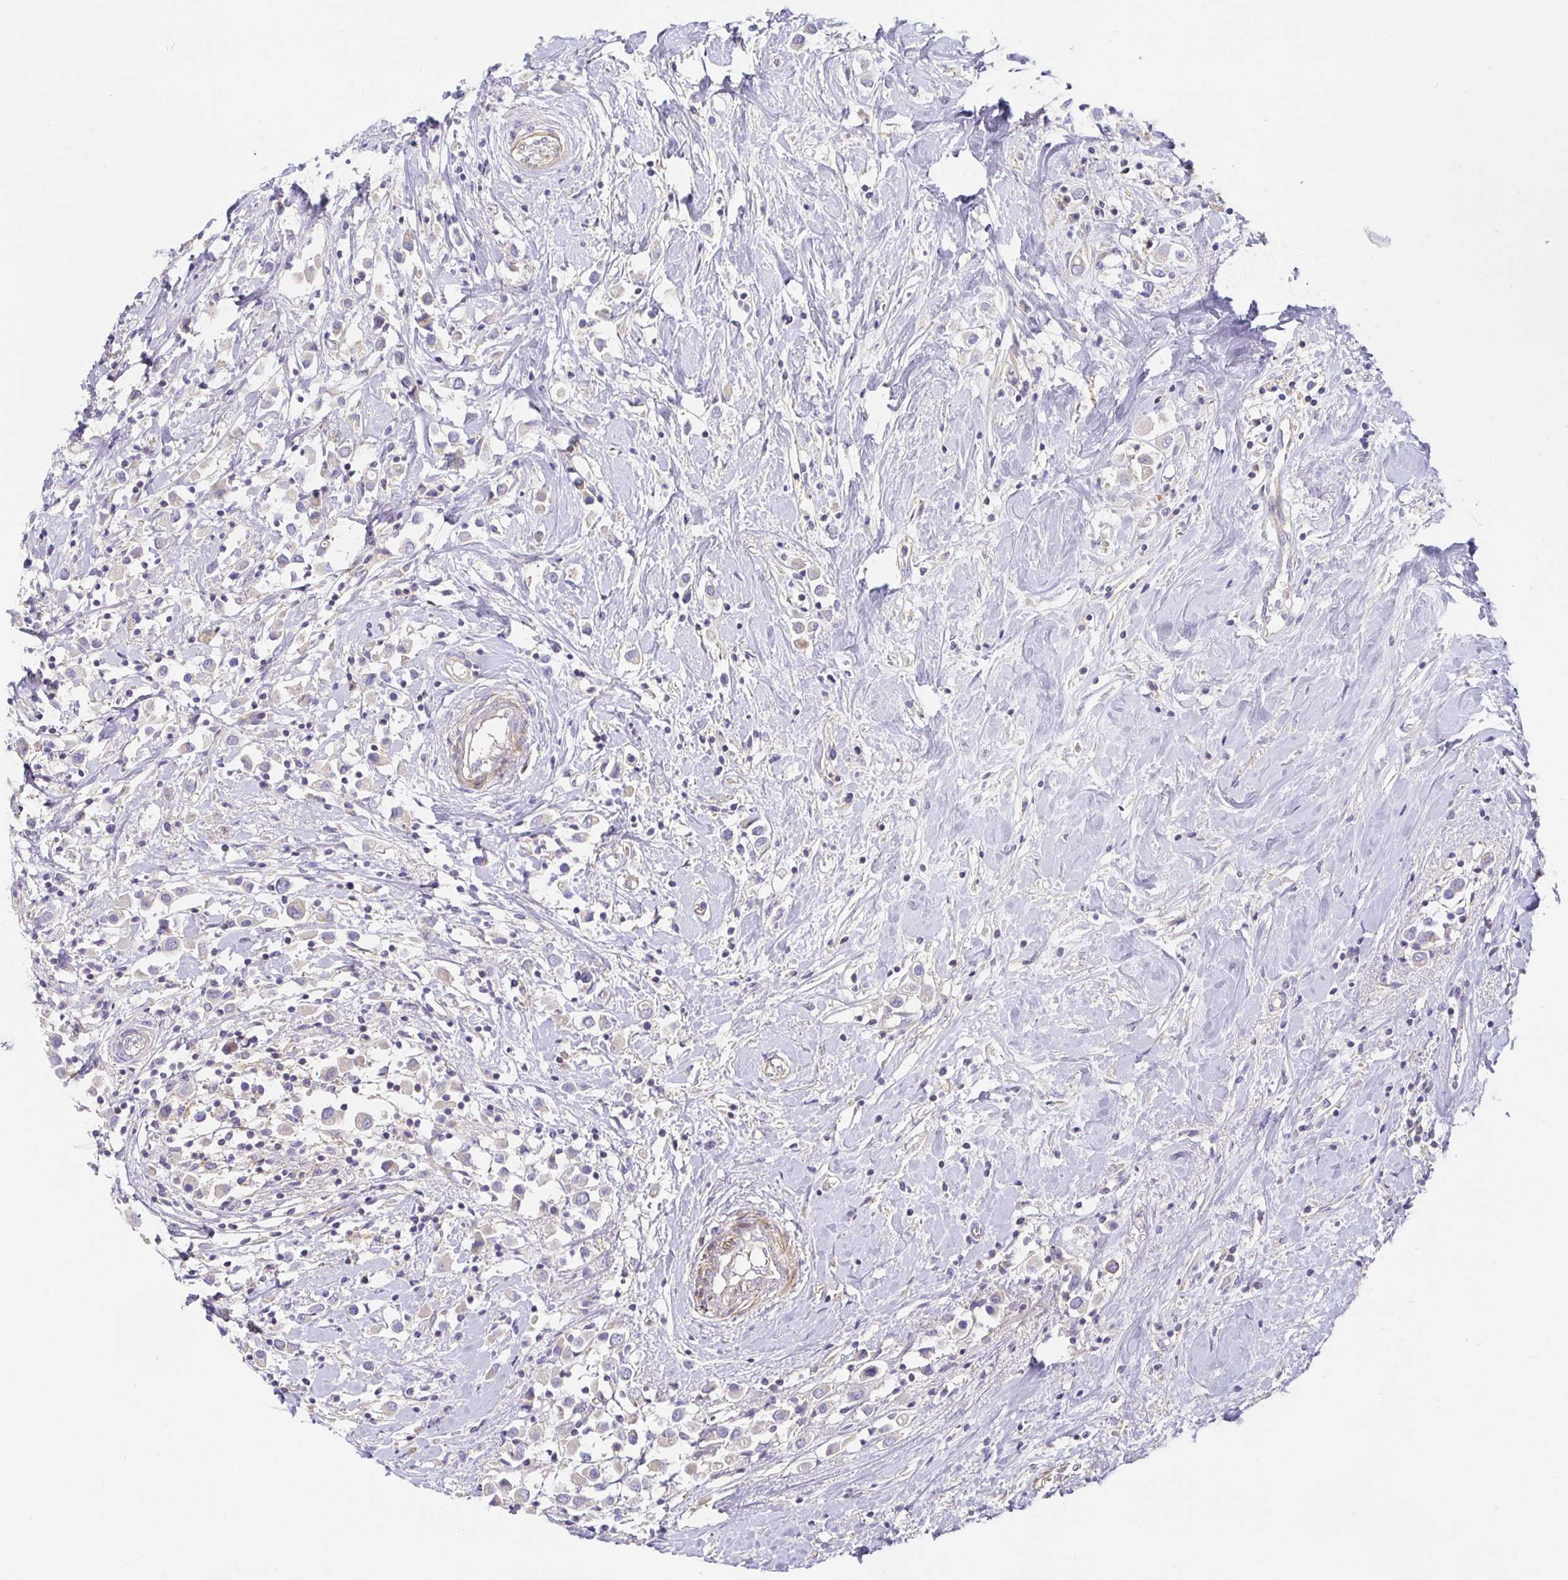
{"staining": {"intensity": "weak", "quantity": "<25%", "location": "cytoplasmic/membranous"}, "tissue": "breast cancer", "cell_type": "Tumor cells", "image_type": "cancer", "snomed": [{"axis": "morphology", "description": "Duct carcinoma"}, {"axis": "topography", "description": "Breast"}], "caption": "This is a histopathology image of immunohistochemistry staining of breast cancer (invasive ductal carcinoma), which shows no staining in tumor cells.", "gene": "METTL22", "patient": {"sex": "female", "age": 61}}